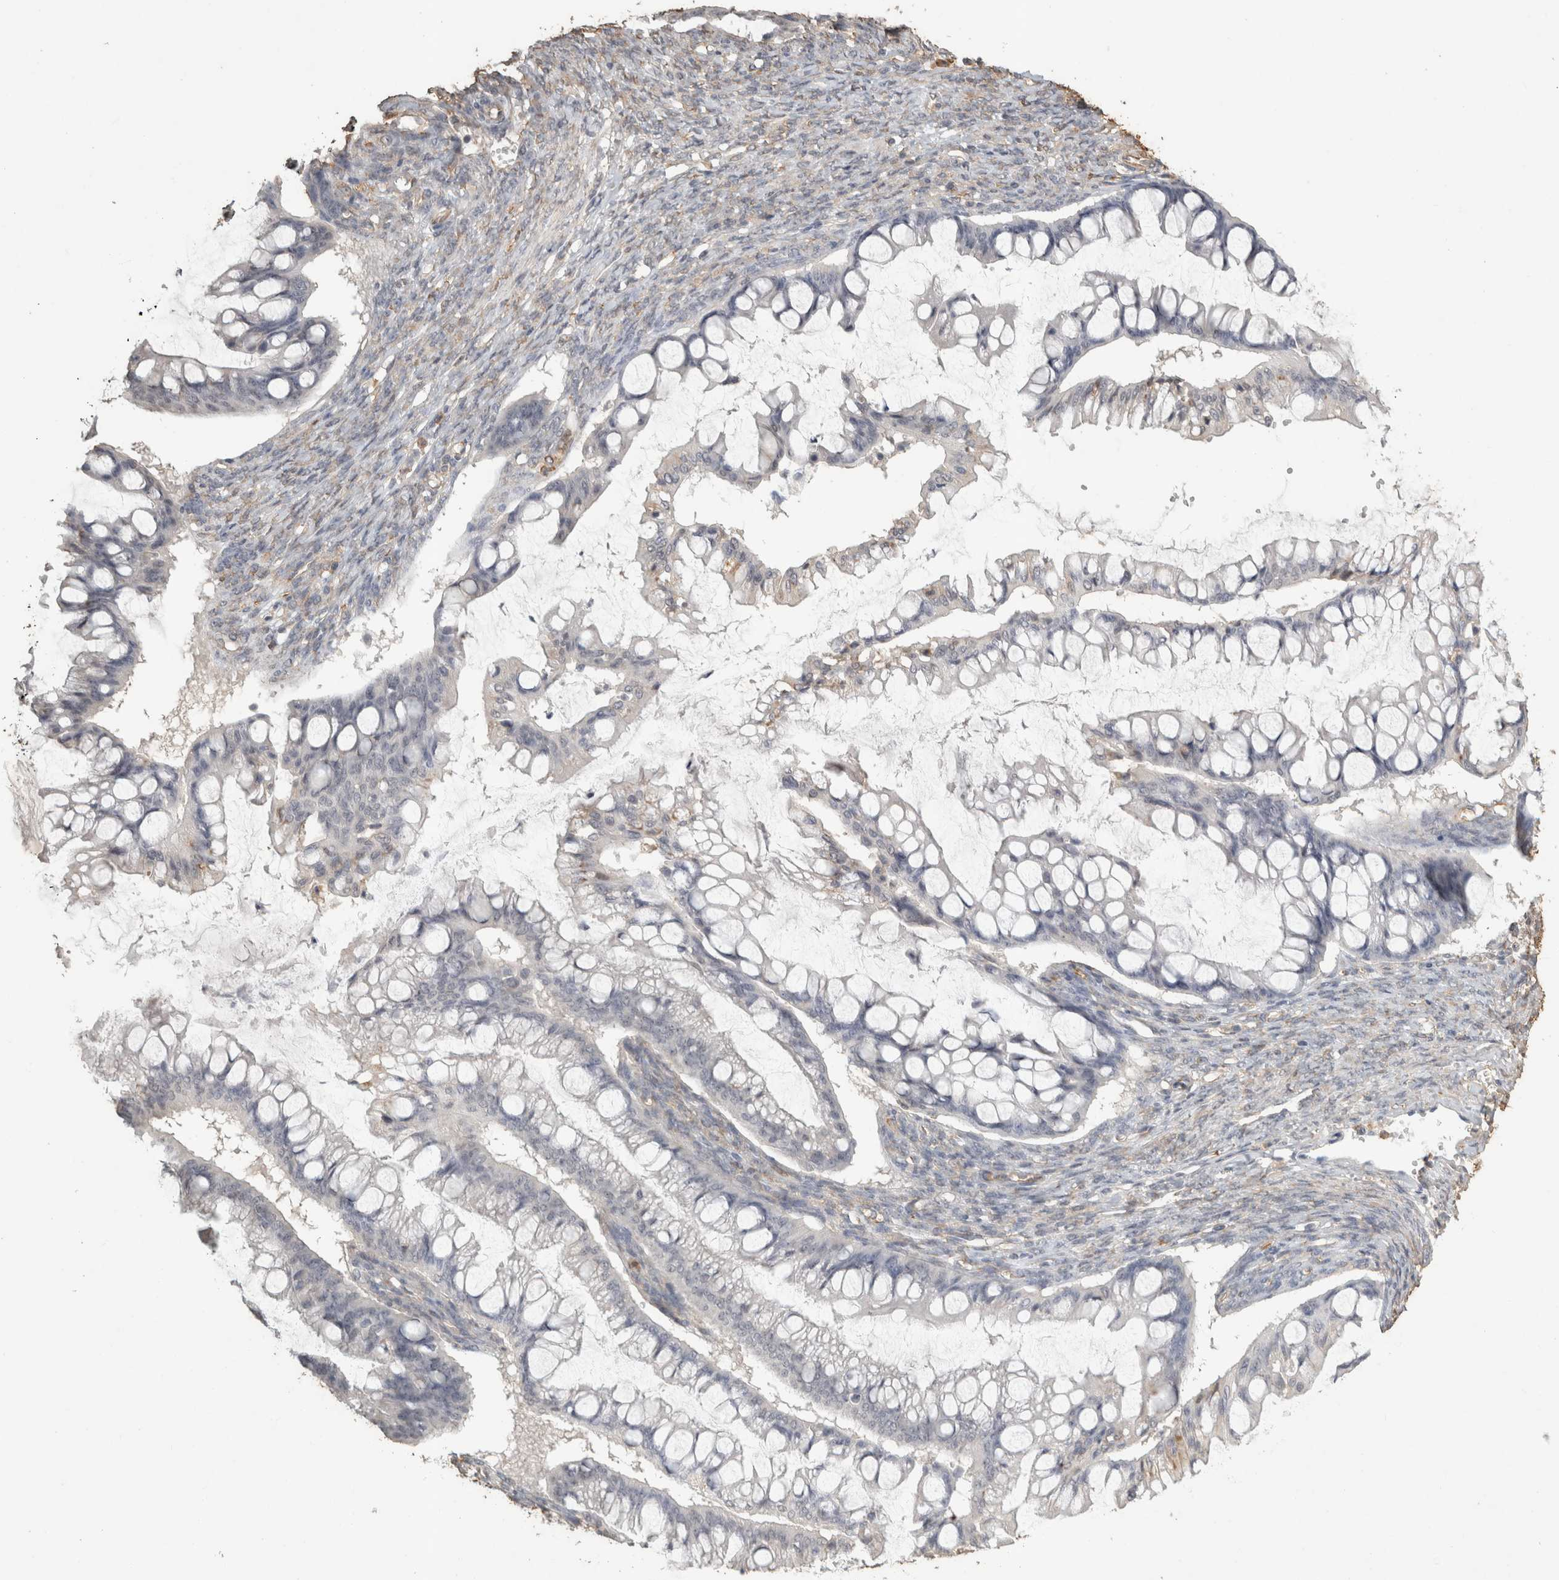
{"staining": {"intensity": "negative", "quantity": "none", "location": "none"}, "tissue": "ovarian cancer", "cell_type": "Tumor cells", "image_type": "cancer", "snomed": [{"axis": "morphology", "description": "Cystadenocarcinoma, mucinous, NOS"}, {"axis": "topography", "description": "Ovary"}], "caption": "Human mucinous cystadenocarcinoma (ovarian) stained for a protein using IHC exhibits no expression in tumor cells.", "gene": "REPS2", "patient": {"sex": "female", "age": 73}}